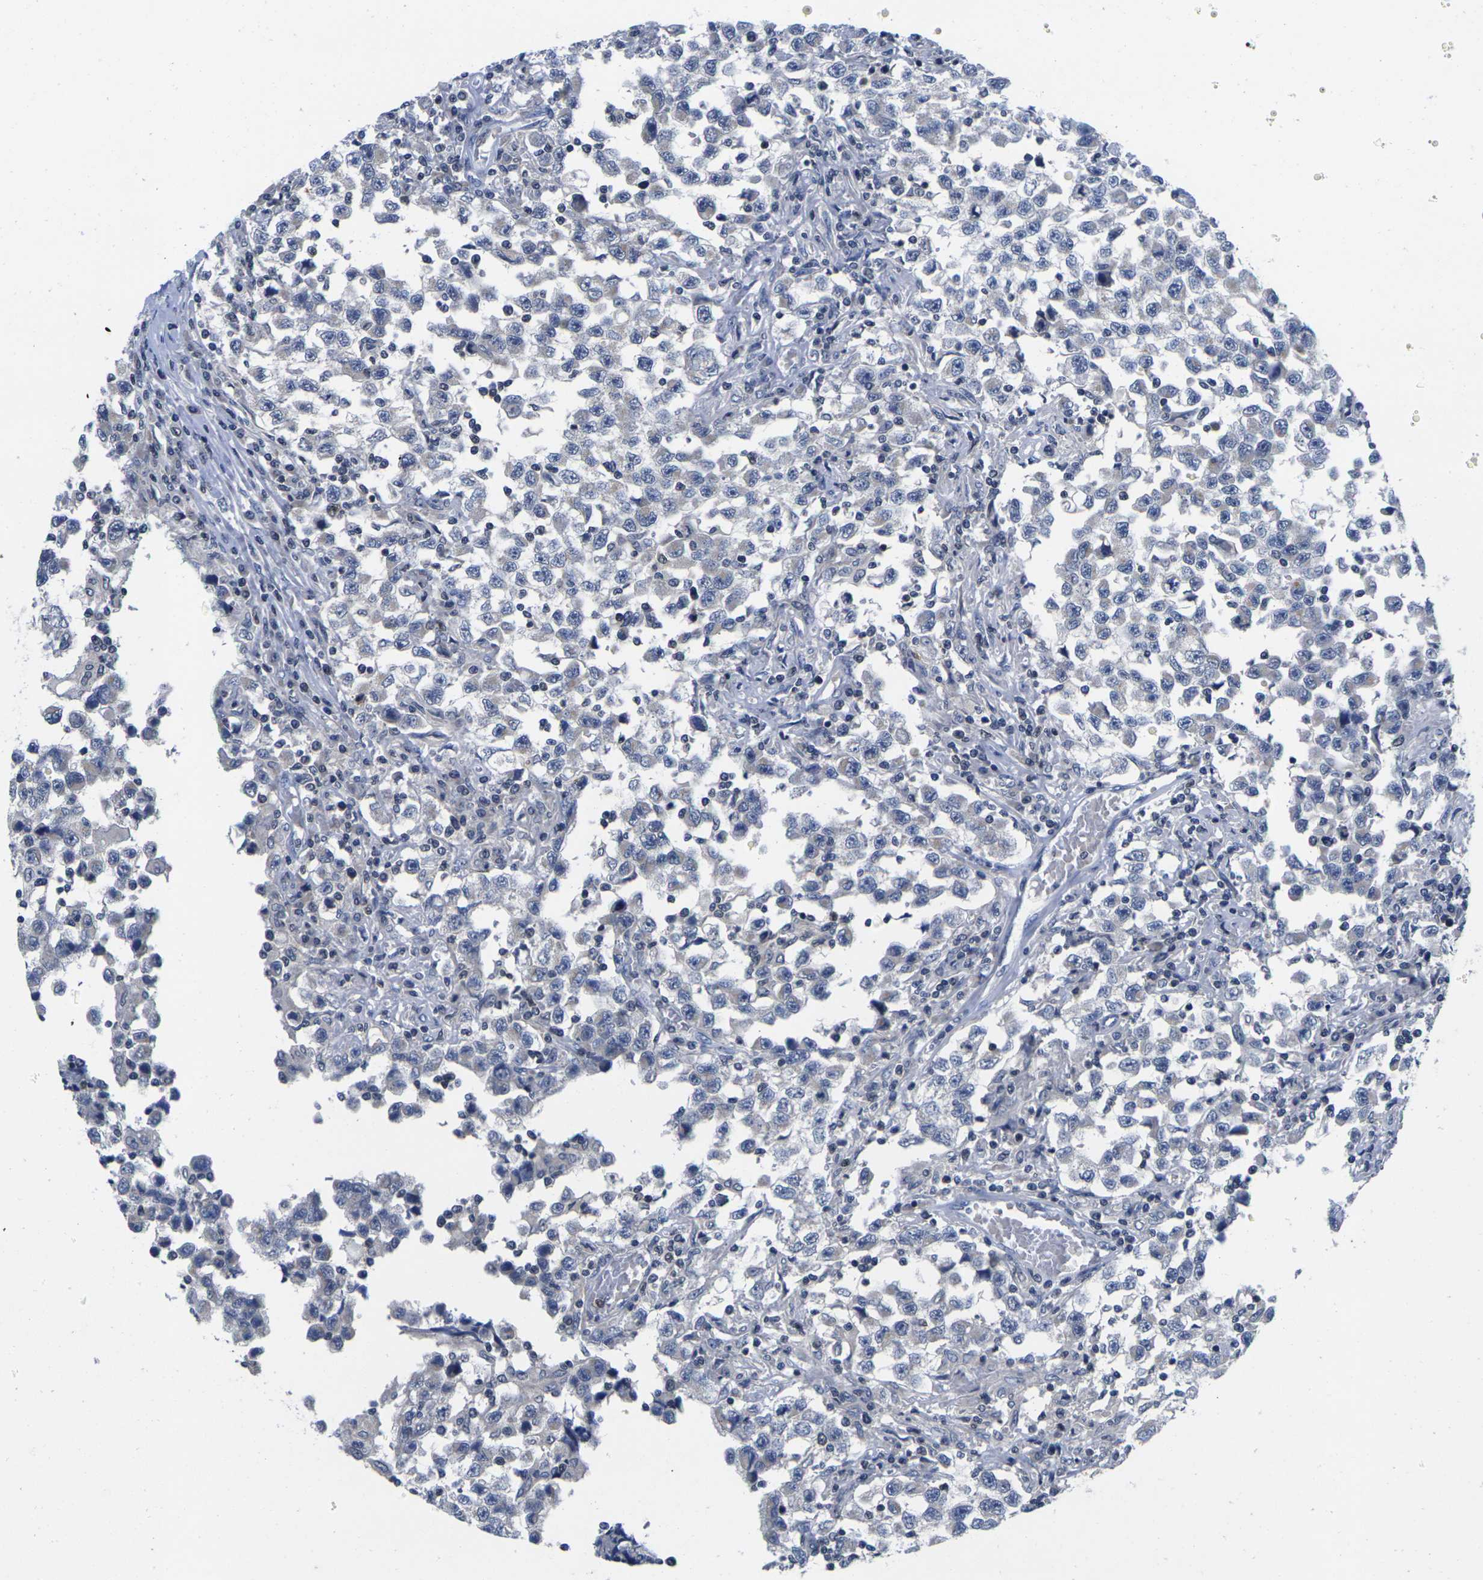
{"staining": {"intensity": "negative", "quantity": "none", "location": "none"}, "tissue": "testis cancer", "cell_type": "Tumor cells", "image_type": "cancer", "snomed": [{"axis": "morphology", "description": "Carcinoma, Embryonal, NOS"}, {"axis": "topography", "description": "Testis"}], "caption": "Histopathology image shows no protein staining in tumor cells of testis cancer tissue.", "gene": "IKZF1", "patient": {"sex": "male", "age": 21}}